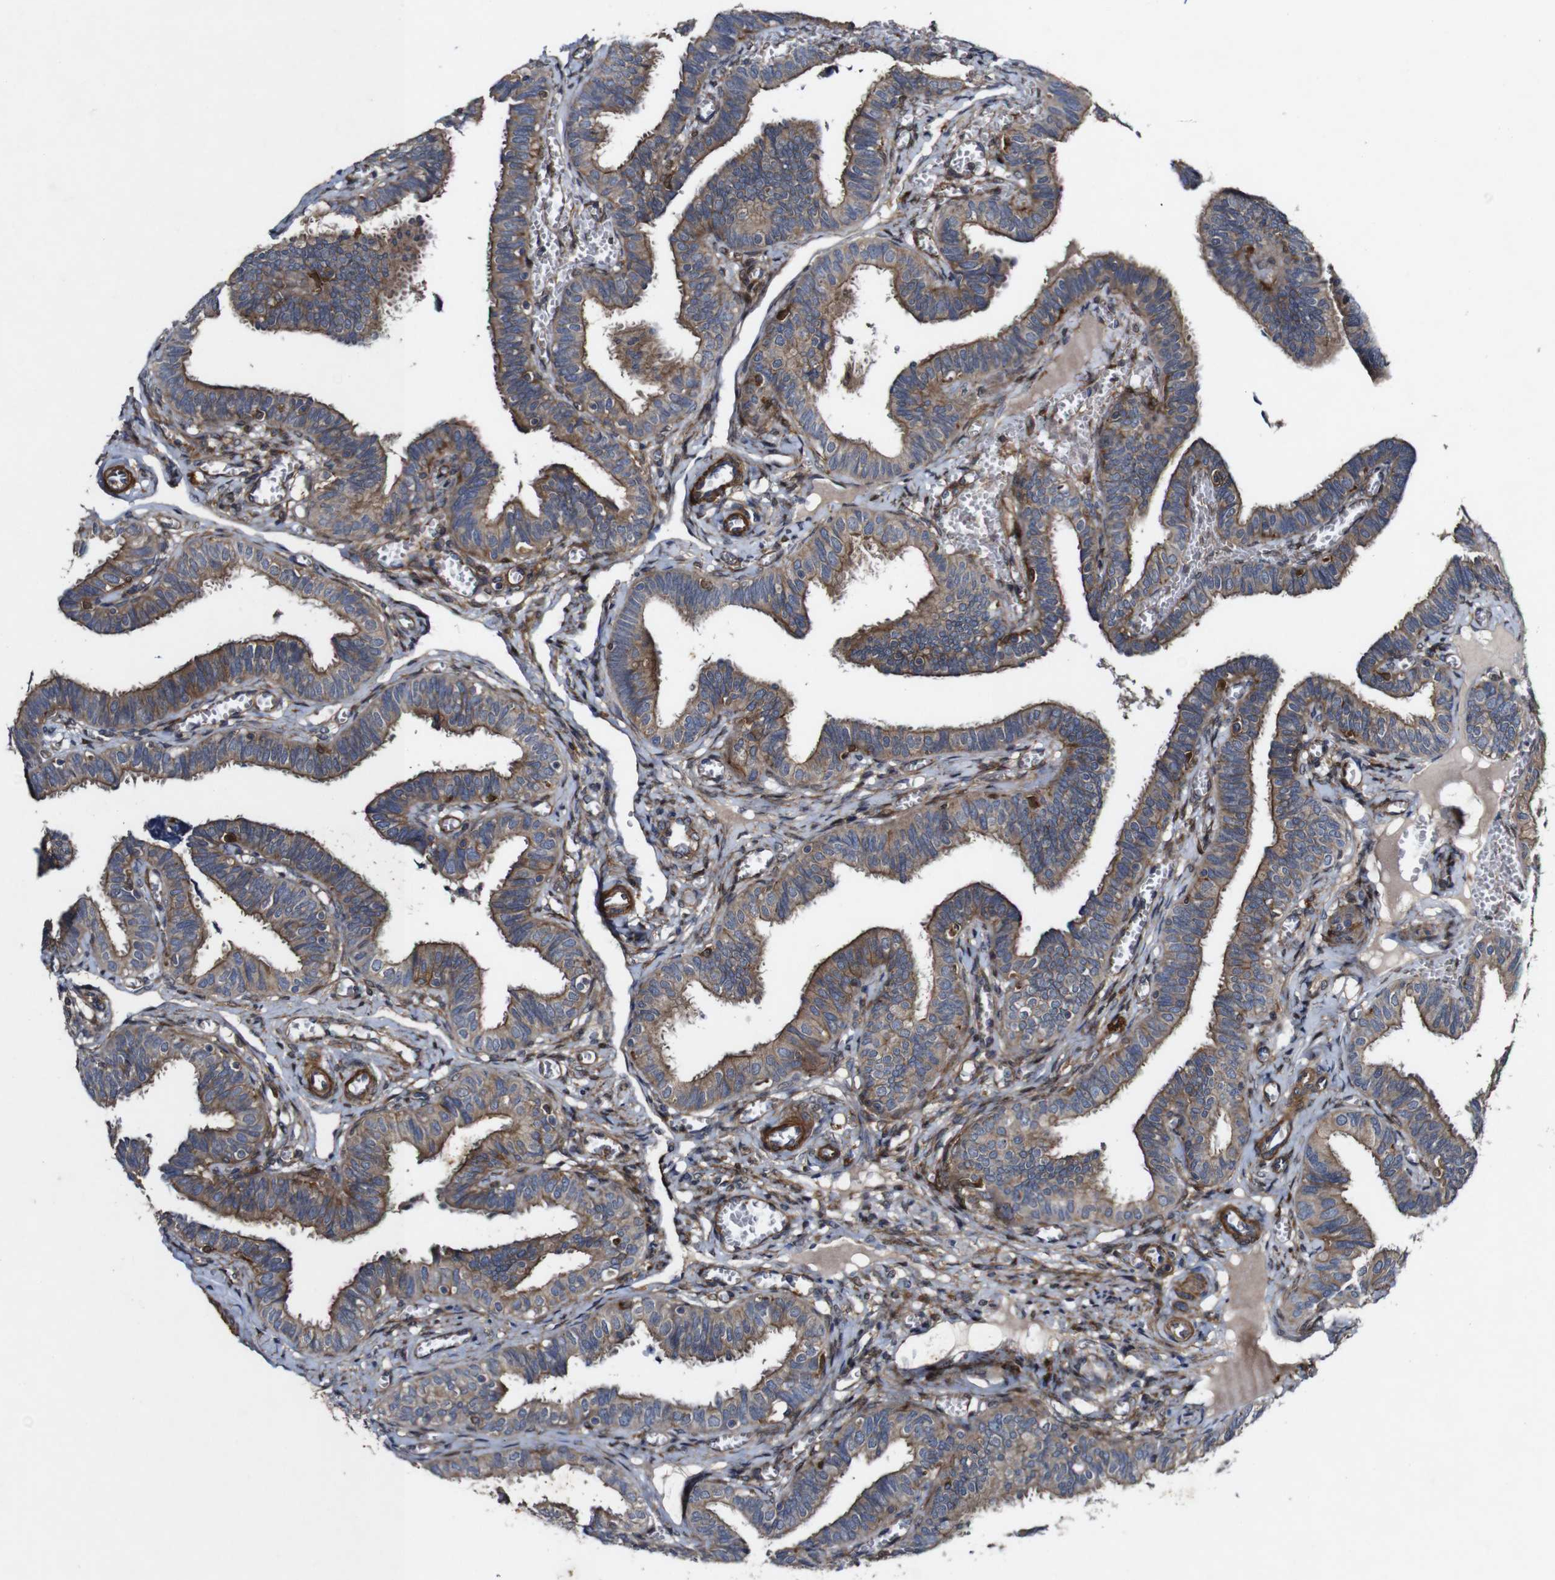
{"staining": {"intensity": "moderate", "quantity": ">75%", "location": "cytoplasmic/membranous"}, "tissue": "fallopian tube", "cell_type": "Glandular cells", "image_type": "normal", "snomed": [{"axis": "morphology", "description": "Normal tissue, NOS"}, {"axis": "topography", "description": "Fallopian tube"}], "caption": "IHC micrograph of unremarkable human fallopian tube stained for a protein (brown), which demonstrates medium levels of moderate cytoplasmic/membranous positivity in approximately >75% of glandular cells.", "gene": "GSDME", "patient": {"sex": "female", "age": 46}}